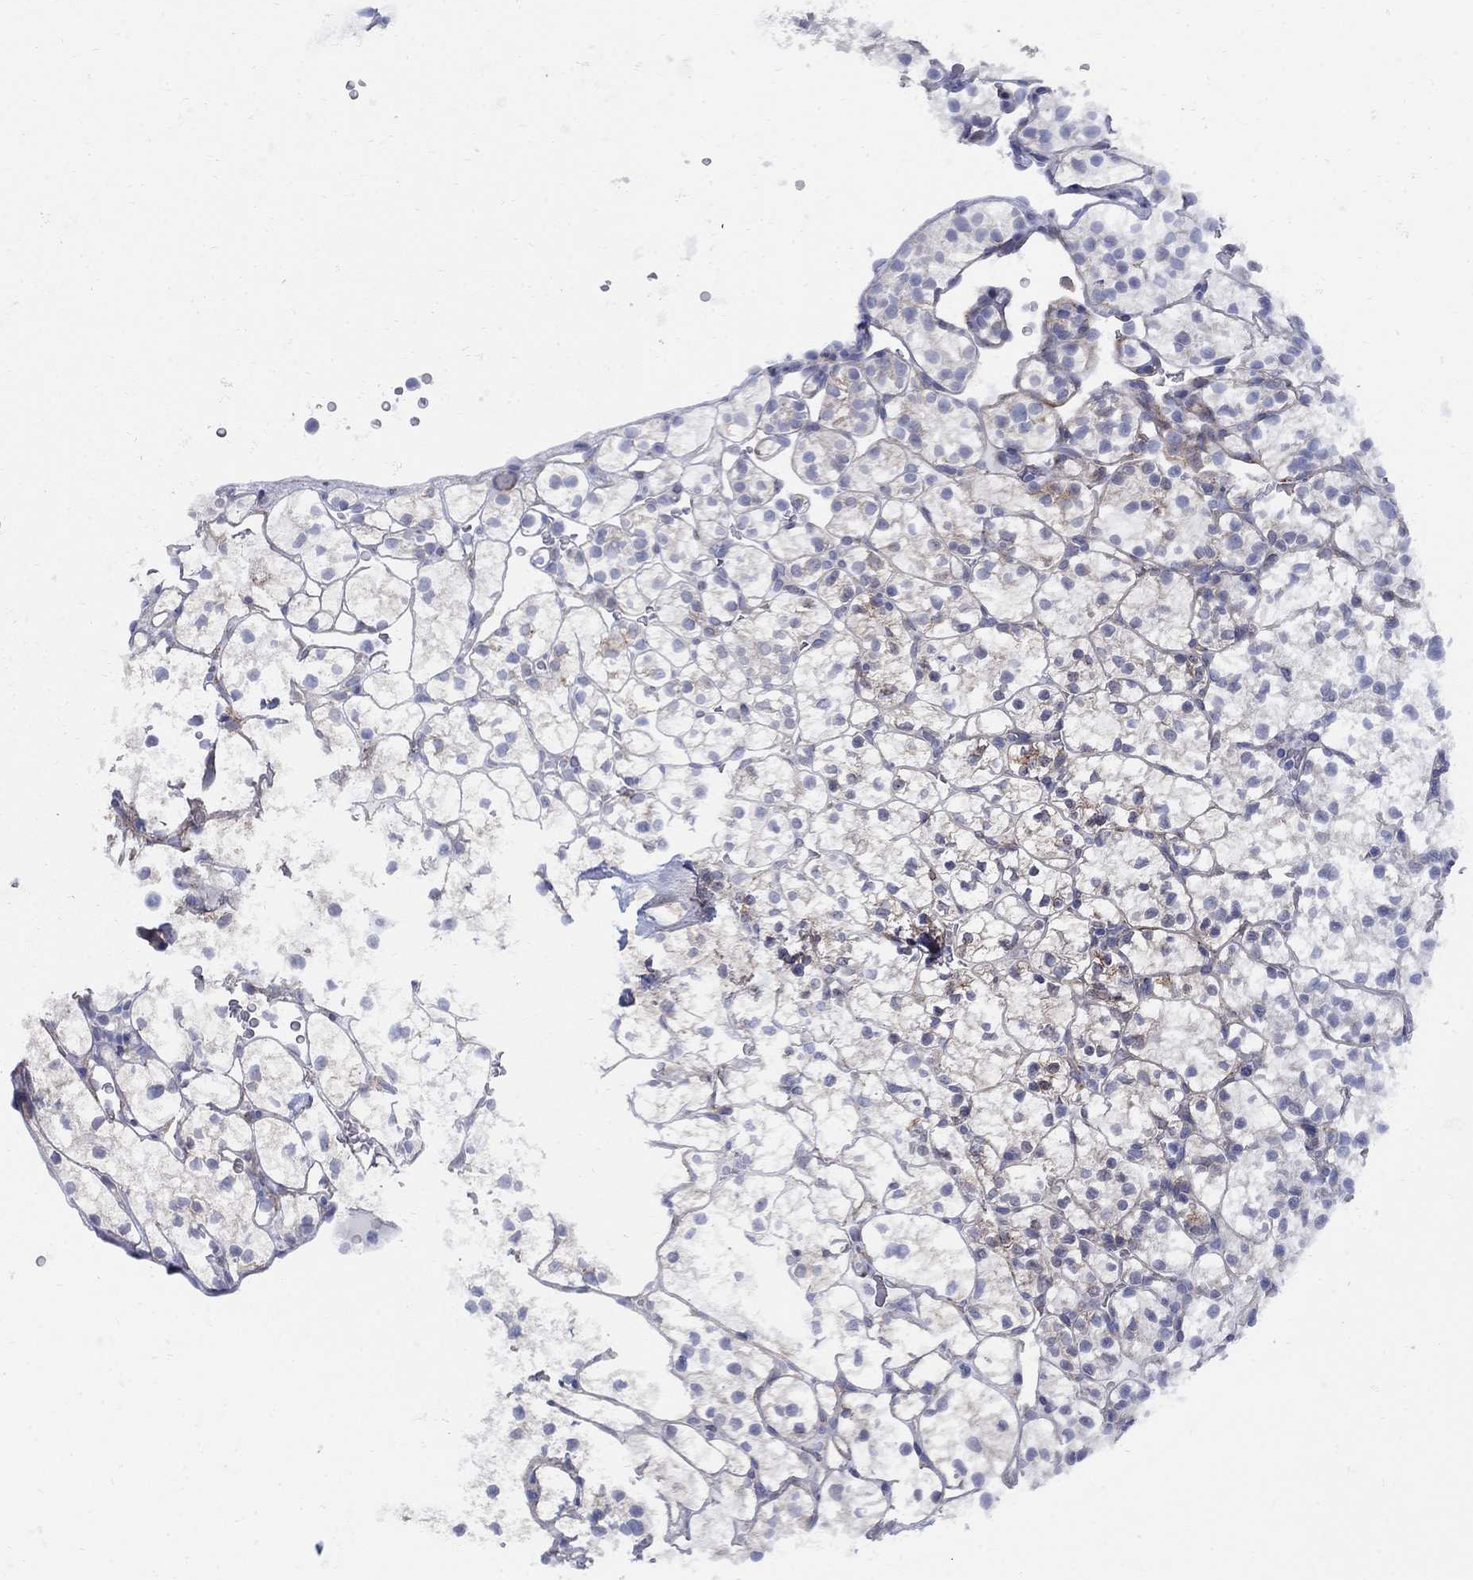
{"staining": {"intensity": "moderate", "quantity": "<25%", "location": "cytoplasmic/membranous"}, "tissue": "renal cancer", "cell_type": "Tumor cells", "image_type": "cancer", "snomed": [{"axis": "morphology", "description": "Adenocarcinoma, NOS"}, {"axis": "topography", "description": "Kidney"}], "caption": "Immunohistochemical staining of renal cancer displays low levels of moderate cytoplasmic/membranous positivity in about <25% of tumor cells.", "gene": "SEPTIN8", "patient": {"sex": "female", "age": 89}}